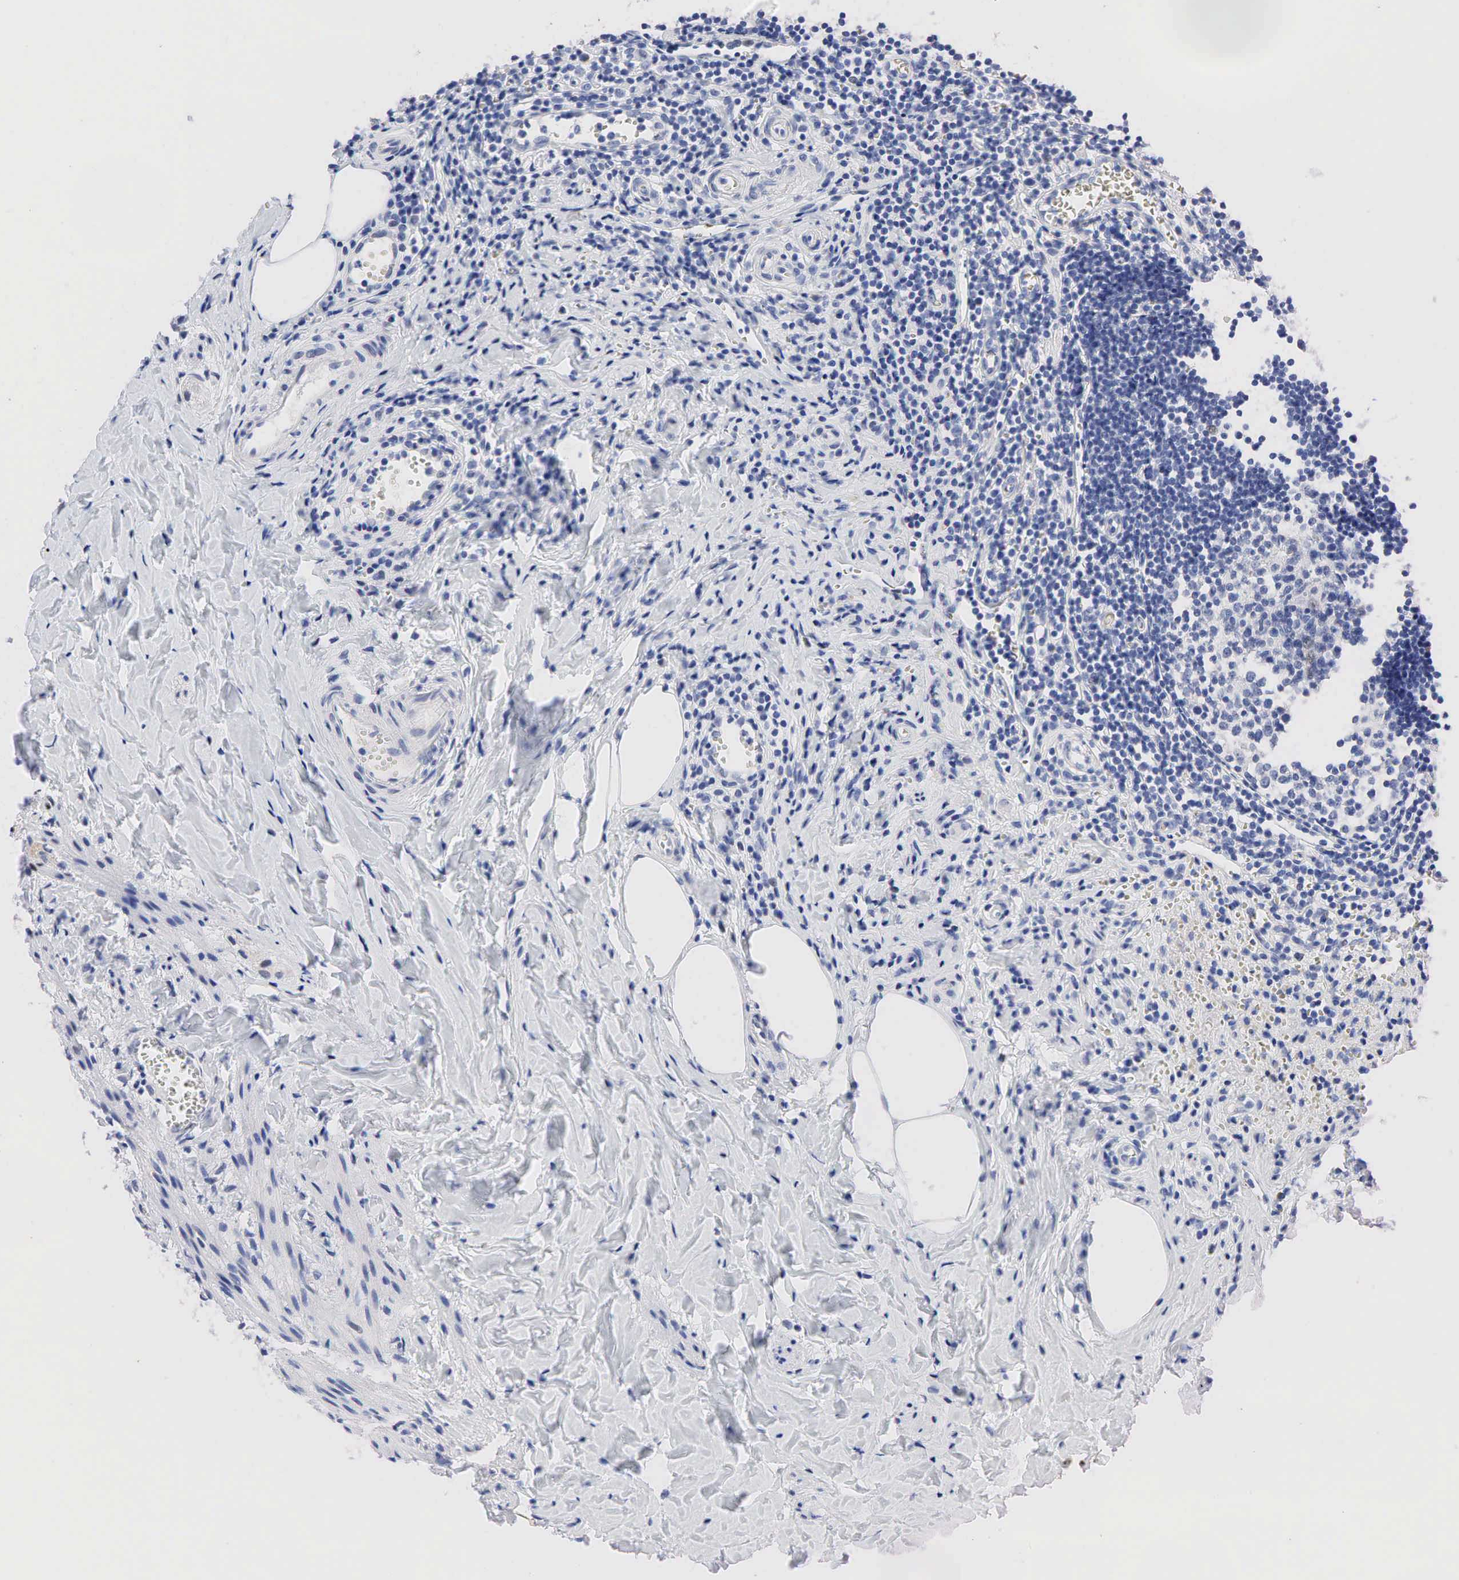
{"staining": {"intensity": "negative", "quantity": "none", "location": "none"}, "tissue": "appendix", "cell_type": "Glandular cells", "image_type": "normal", "snomed": [{"axis": "morphology", "description": "Normal tissue, NOS"}, {"axis": "topography", "description": "Appendix"}], "caption": "IHC of benign human appendix exhibits no staining in glandular cells.", "gene": "PGR", "patient": {"sex": "female", "age": 19}}